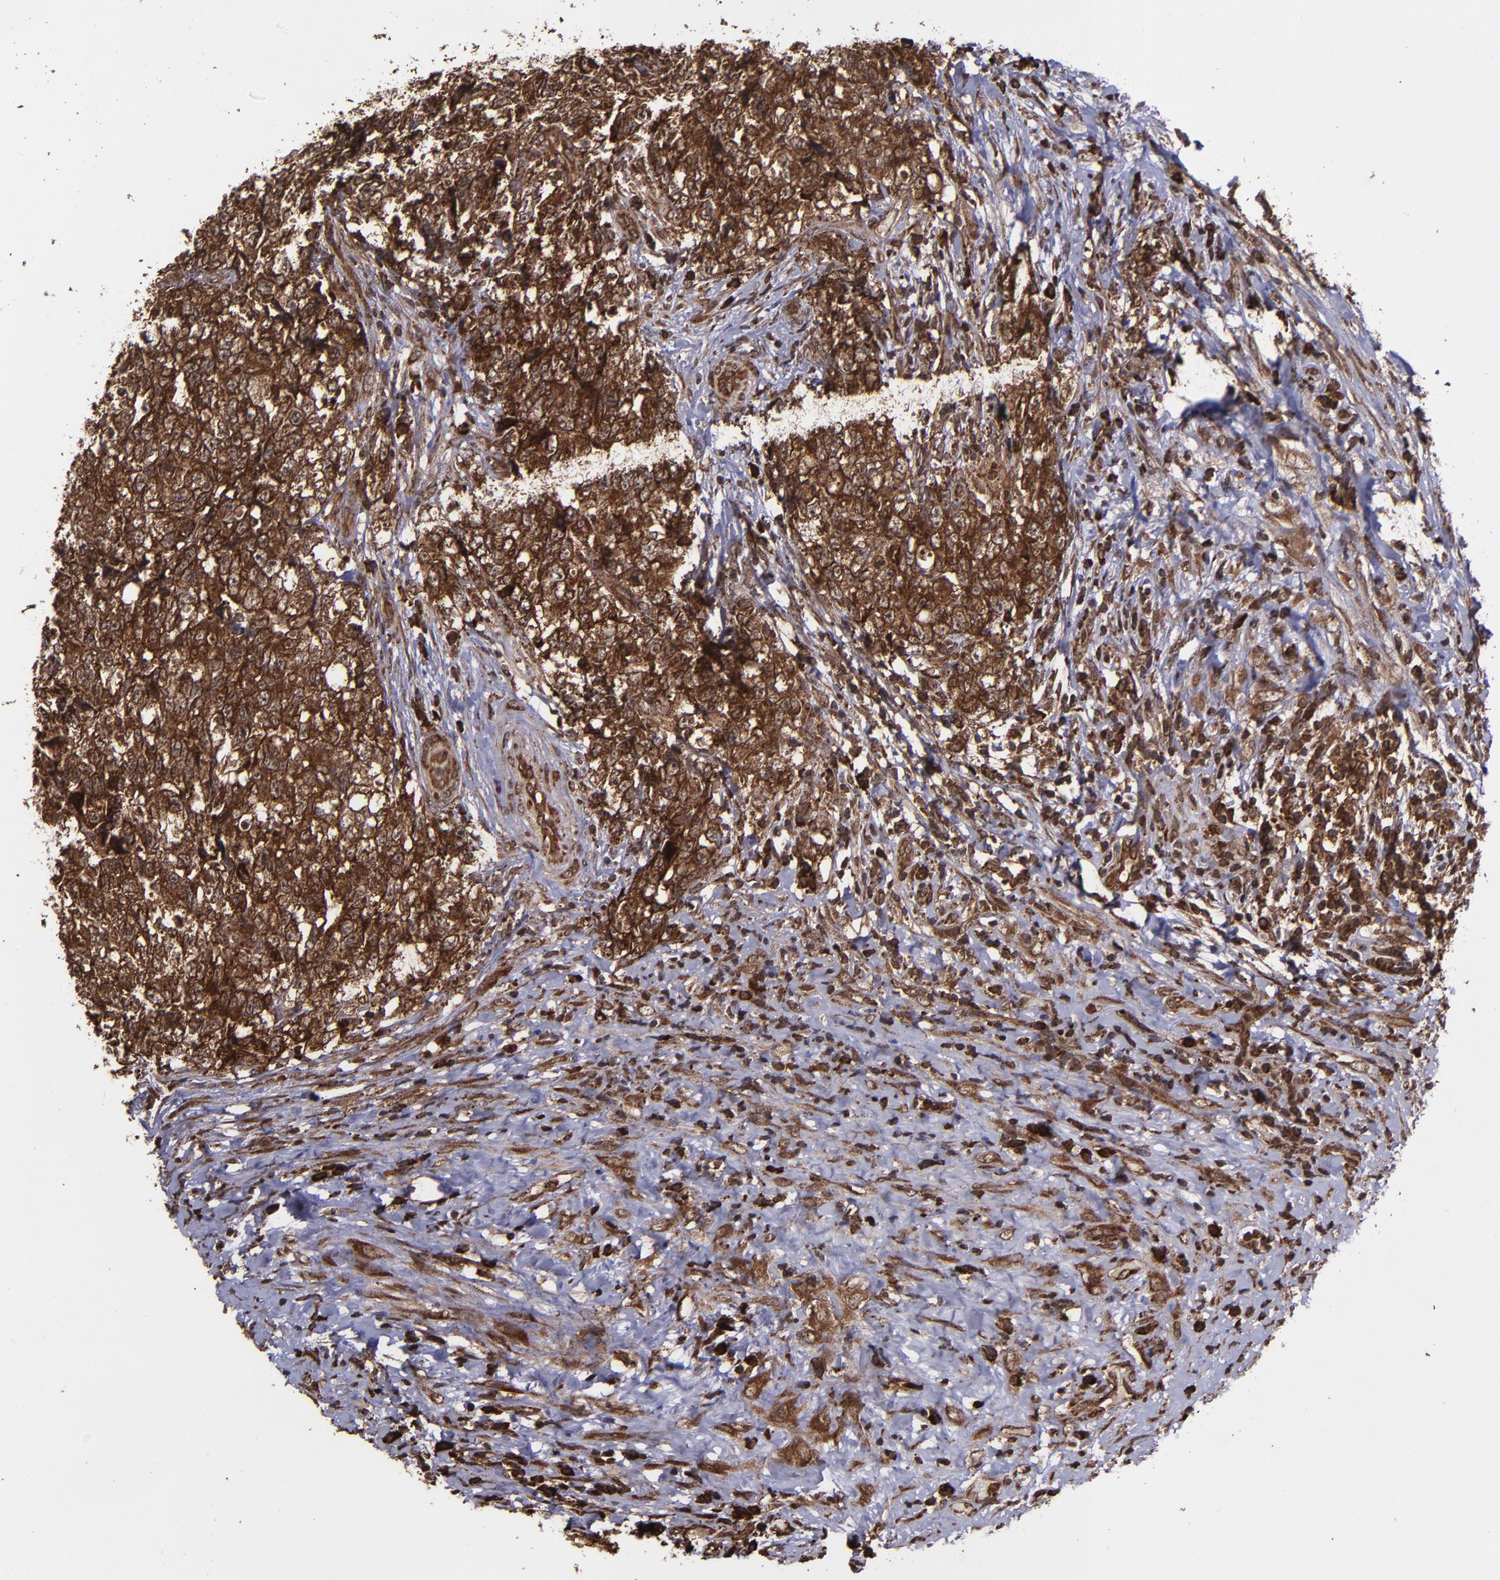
{"staining": {"intensity": "strong", "quantity": ">75%", "location": "cytoplasmic/membranous,nuclear"}, "tissue": "testis cancer", "cell_type": "Tumor cells", "image_type": "cancer", "snomed": [{"axis": "morphology", "description": "Carcinoma, Embryonal, NOS"}, {"axis": "topography", "description": "Testis"}], "caption": "This image shows testis embryonal carcinoma stained with immunohistochemistry (IHC) to label a protein in brown. The cytoplasmic/membranous and nuclear of tumor cells show strong positivity for the protein. Nuclei are counter-stained blue.", "gene": "EIF4ENIF1", "patient": {"sex": "male", "age": 31}}